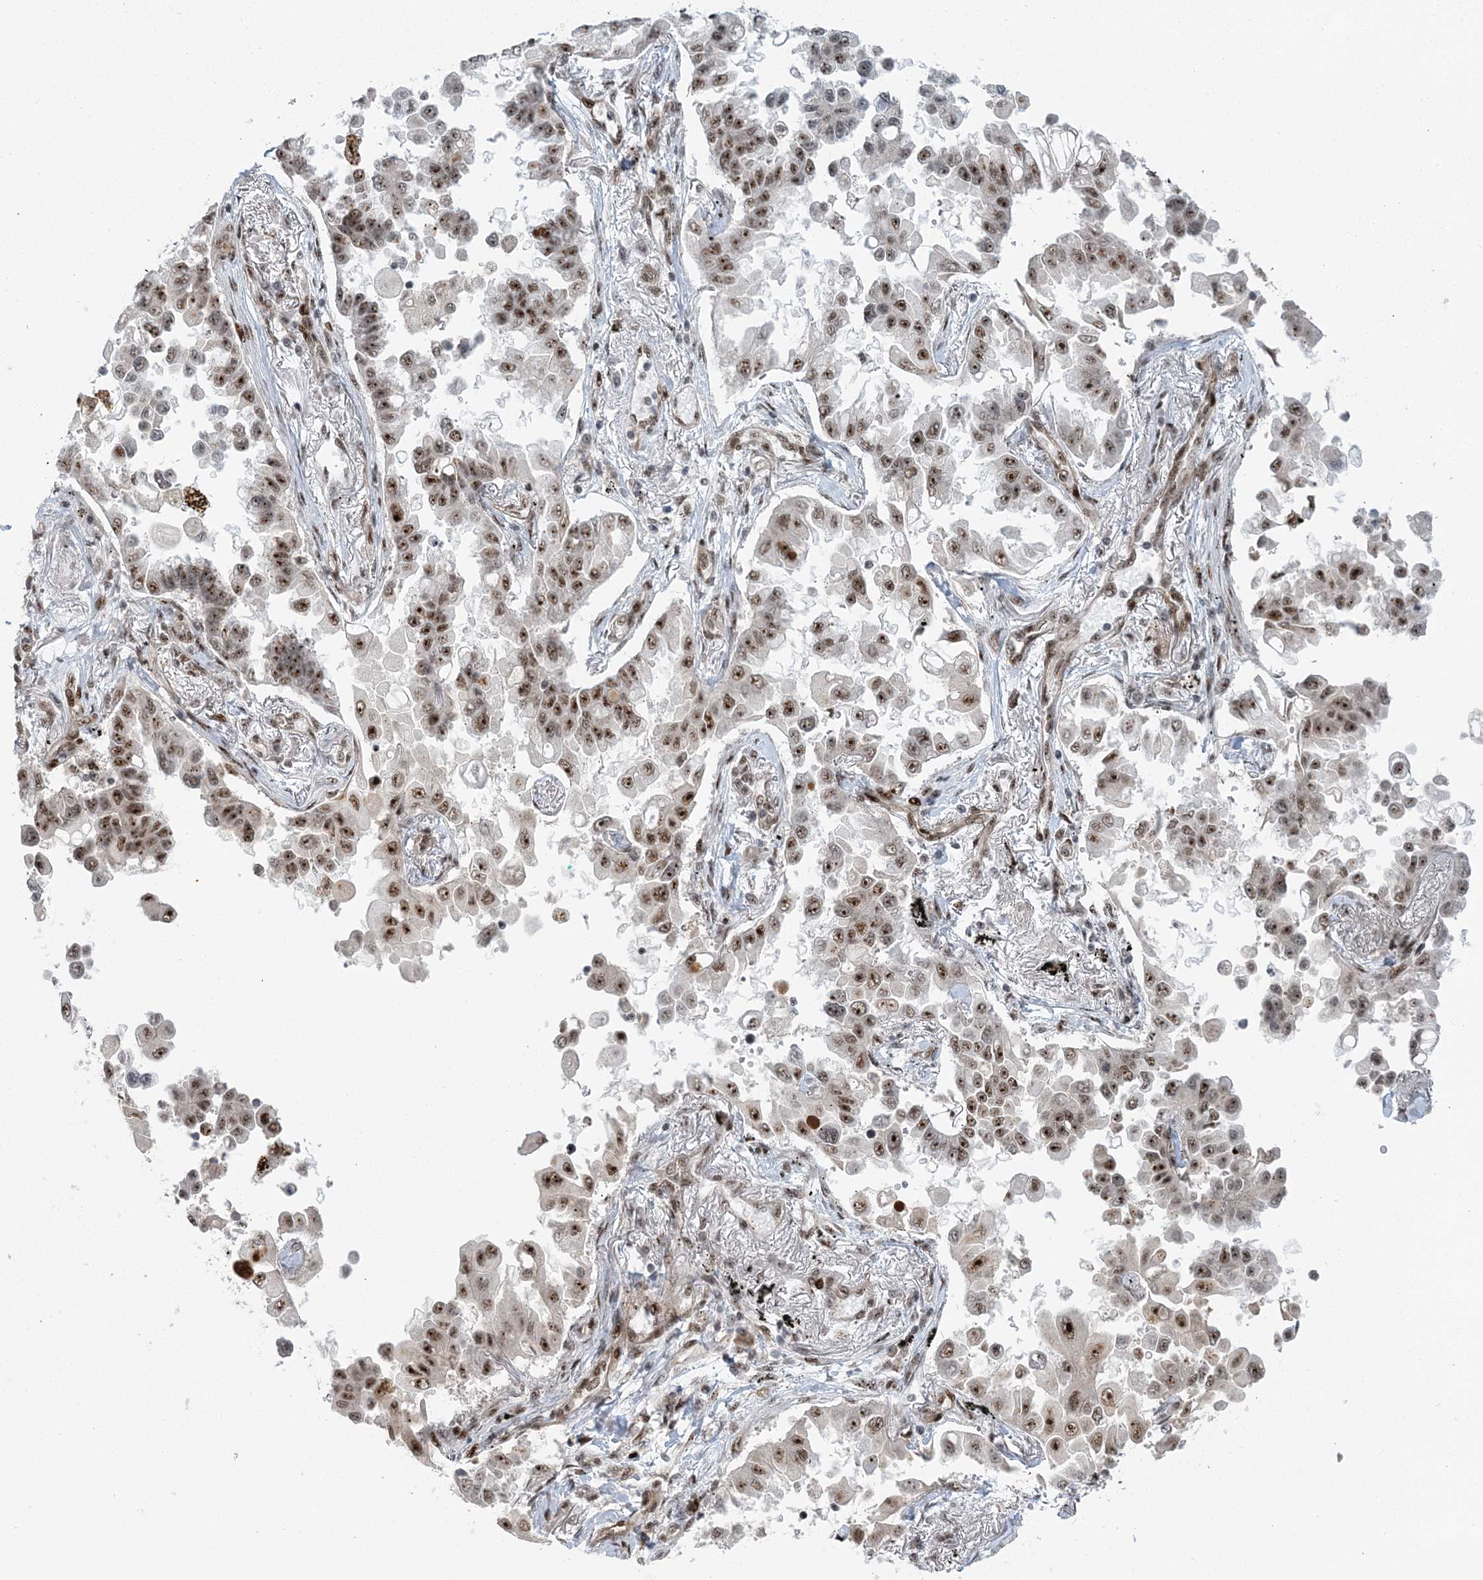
{"staining": {"intensity": "moderate", "quantity": ">75%", "location": "nuclear"}, "tissue": "lung cancer", "cell_type": "Tumor cells", "image_type": "cancer", "snomed": [{"axis": "morphology", "description": "Adenocarcinoma, NOS"}, {"axis": "topography", "description": "Lung"}], "caption": "Human adenocarcinoma (lung) stained with a brown dye shows moderate nuclear positive staining in about >75% of tumor cells.", "gene": "CWC22", "patient": {"sex": "female", "age": 67}}